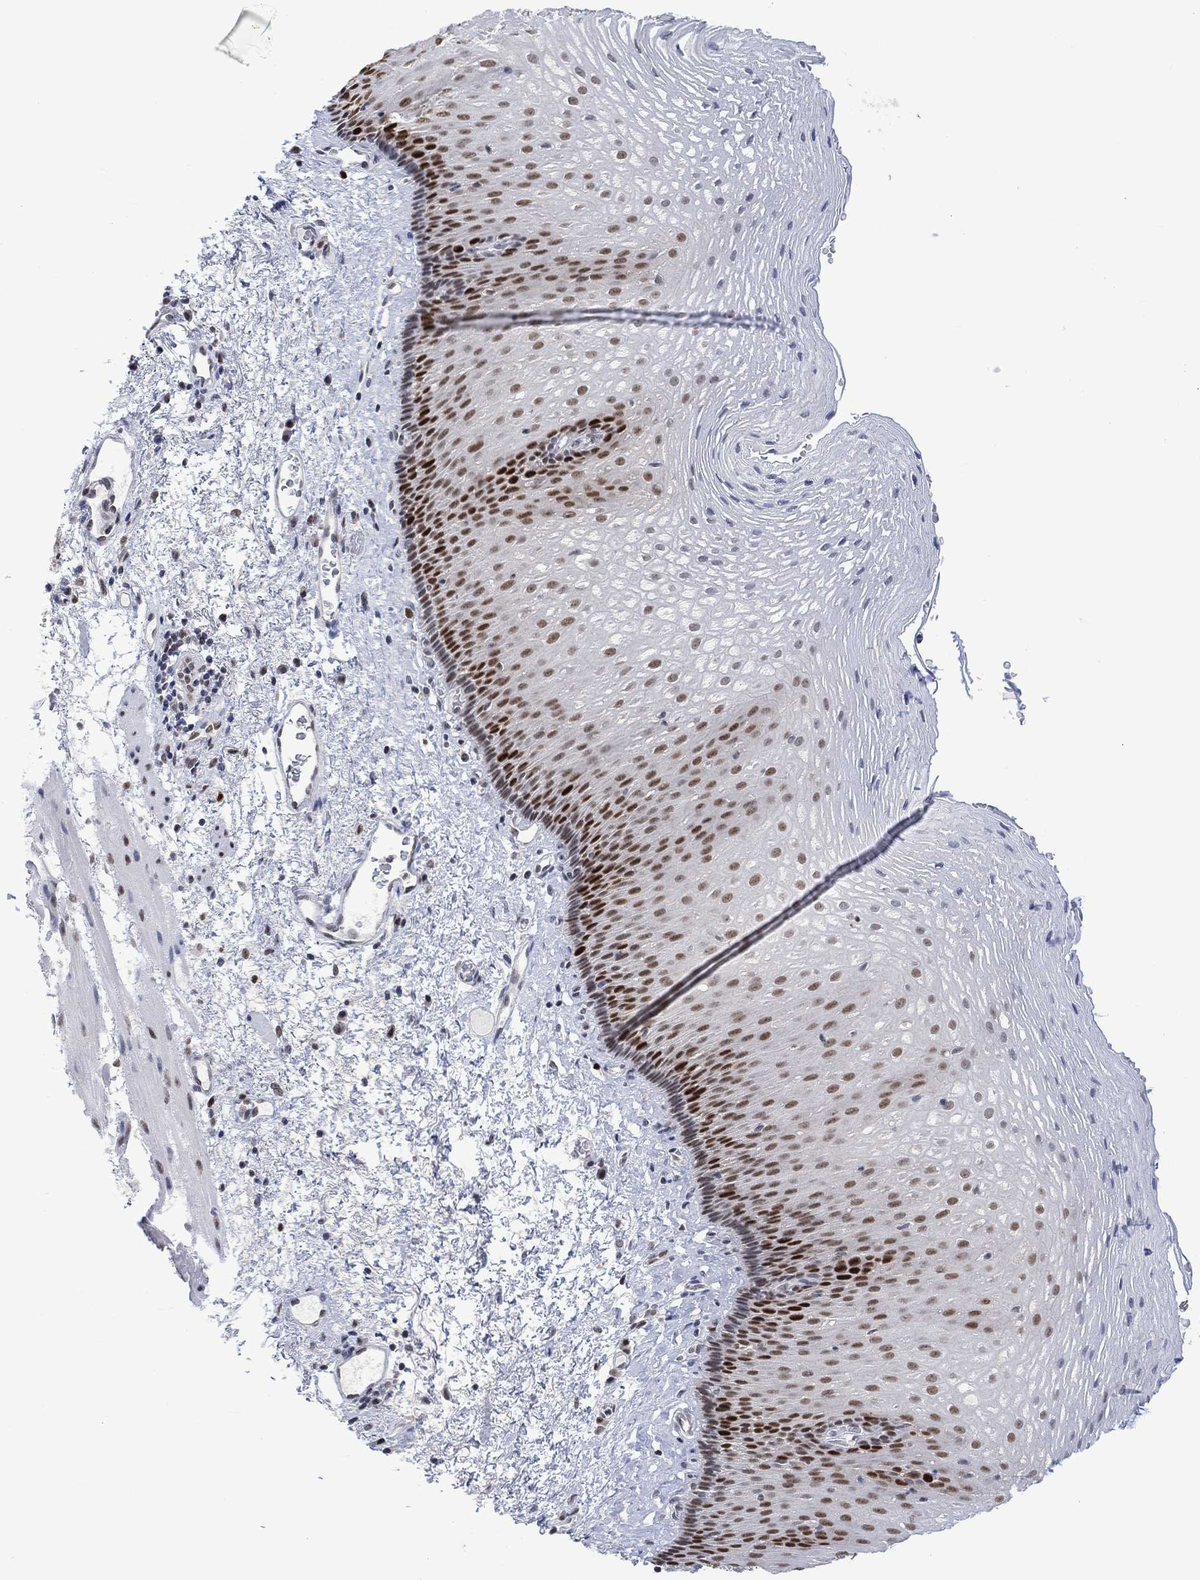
{"staining": {"intensity": "strong", "quantity": "25%-75%", "location": "nuclear"}, "tissue": "esophagus", "cell_type": "Squamous epithelial cells", "image_type": "normal", "snomed": [{"axis": "morphology", "description": "Normal tissue, NOS"}, {"axis": "topography", "description": "Esophagus"}], "caption": "Immunohistochemical staining of unremarkable esophagus exhibits high levels of strong nuclear positivity in approximately 25%-75% of squamous epithelial cells. (DAB = brown stain, brightfield microscopy at high magnification).", "gene": "RAD54L2", "patient": {"sex": "male", "age": 76}}